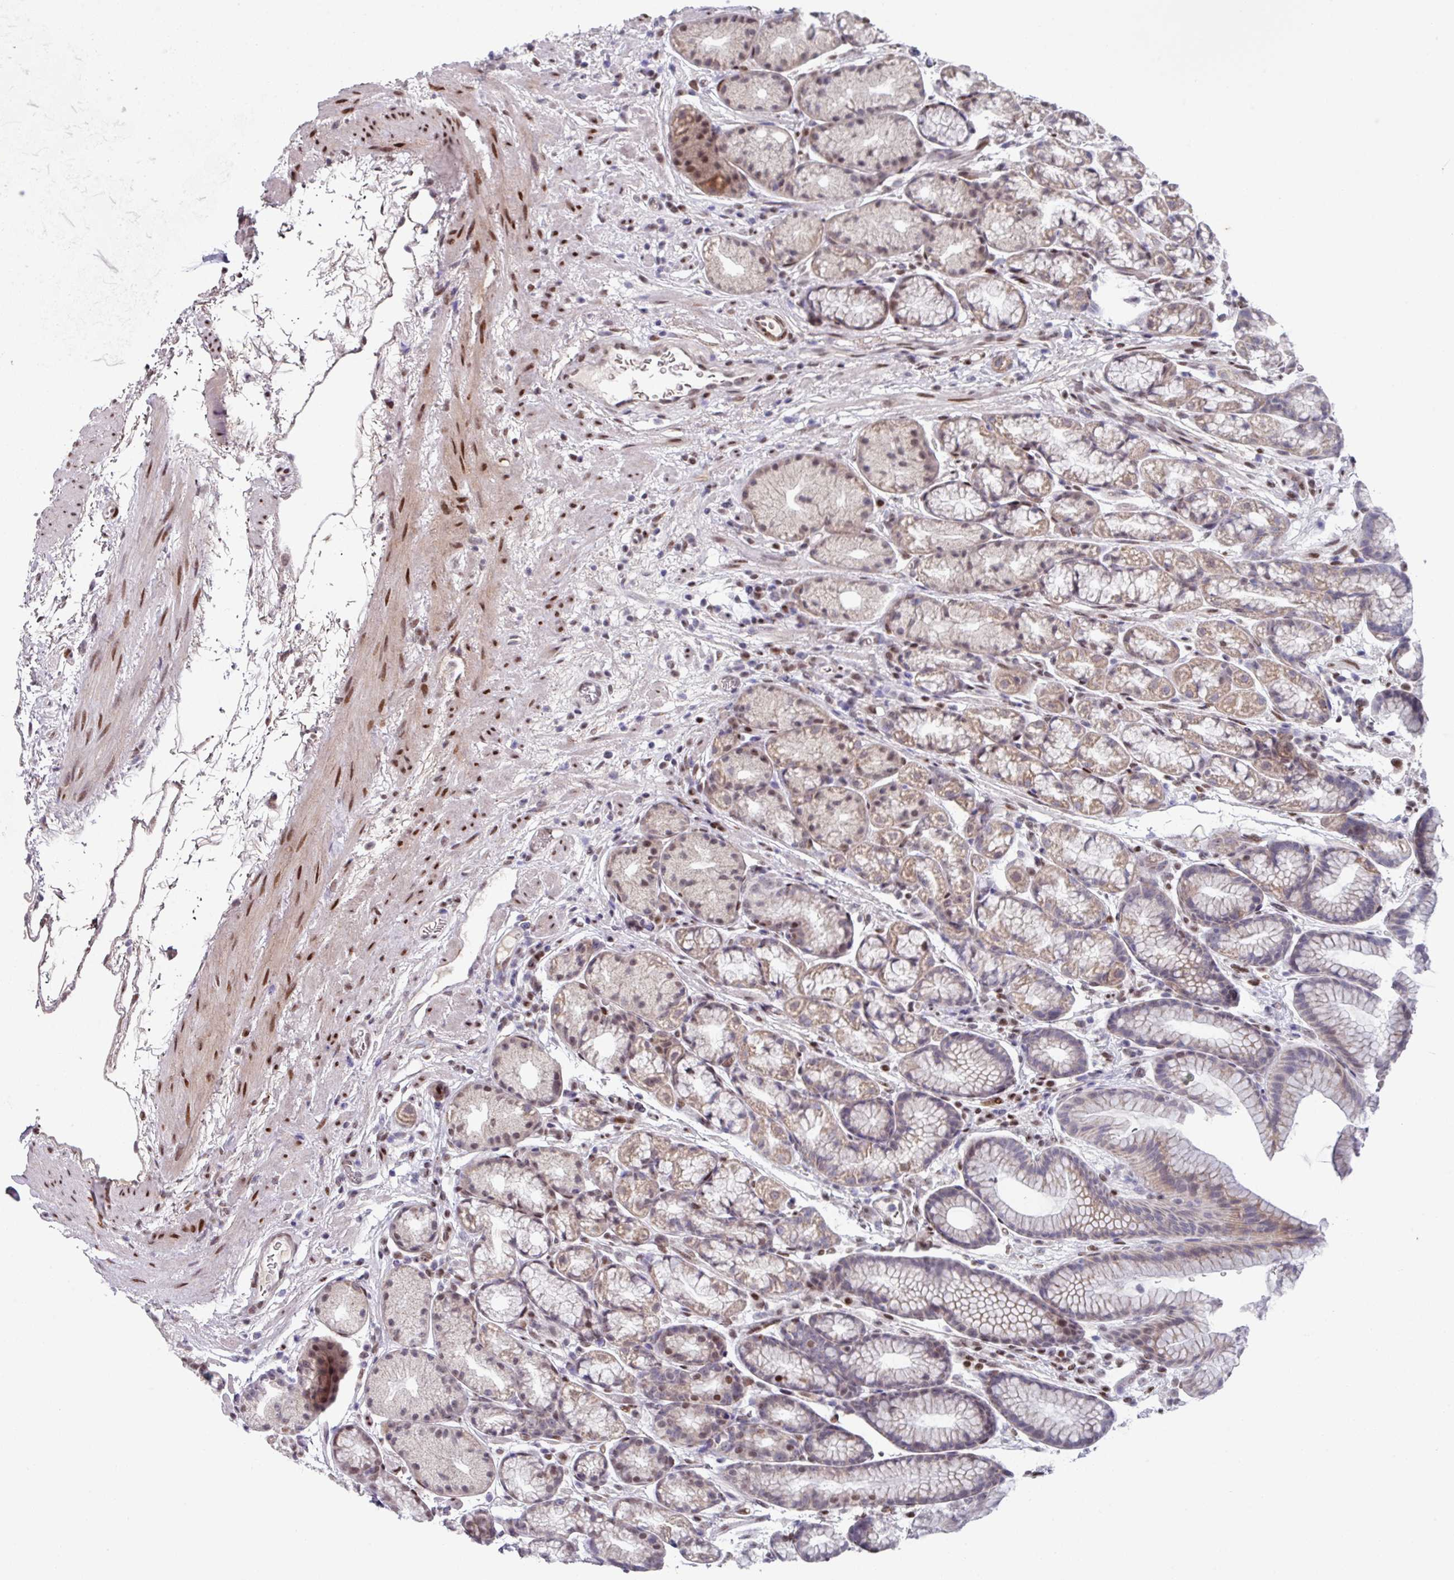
{"staining": {"intensity": "moderate", "quantity": "<25%", "location": "cytoplasmic/membranous,nuclear"}, "tissue": "stomach", "cell_type": "Glandular cells", "image_type": "normal", "snomed": [{"axis": "morphology", "description": "Normal tissue, NOS"}, {"axis": "topography", "description": "Stomach, lower"}], "caption": "DAB (3,3'-diaminobenzidine) immunohistochemical staining of benign stomach displays moderate cytoplasmic/membranous,nuclear protein expression in about <25% of glandular cells.", "gene": "CBX7", "patient": {"sex": "male", "age": 67}}